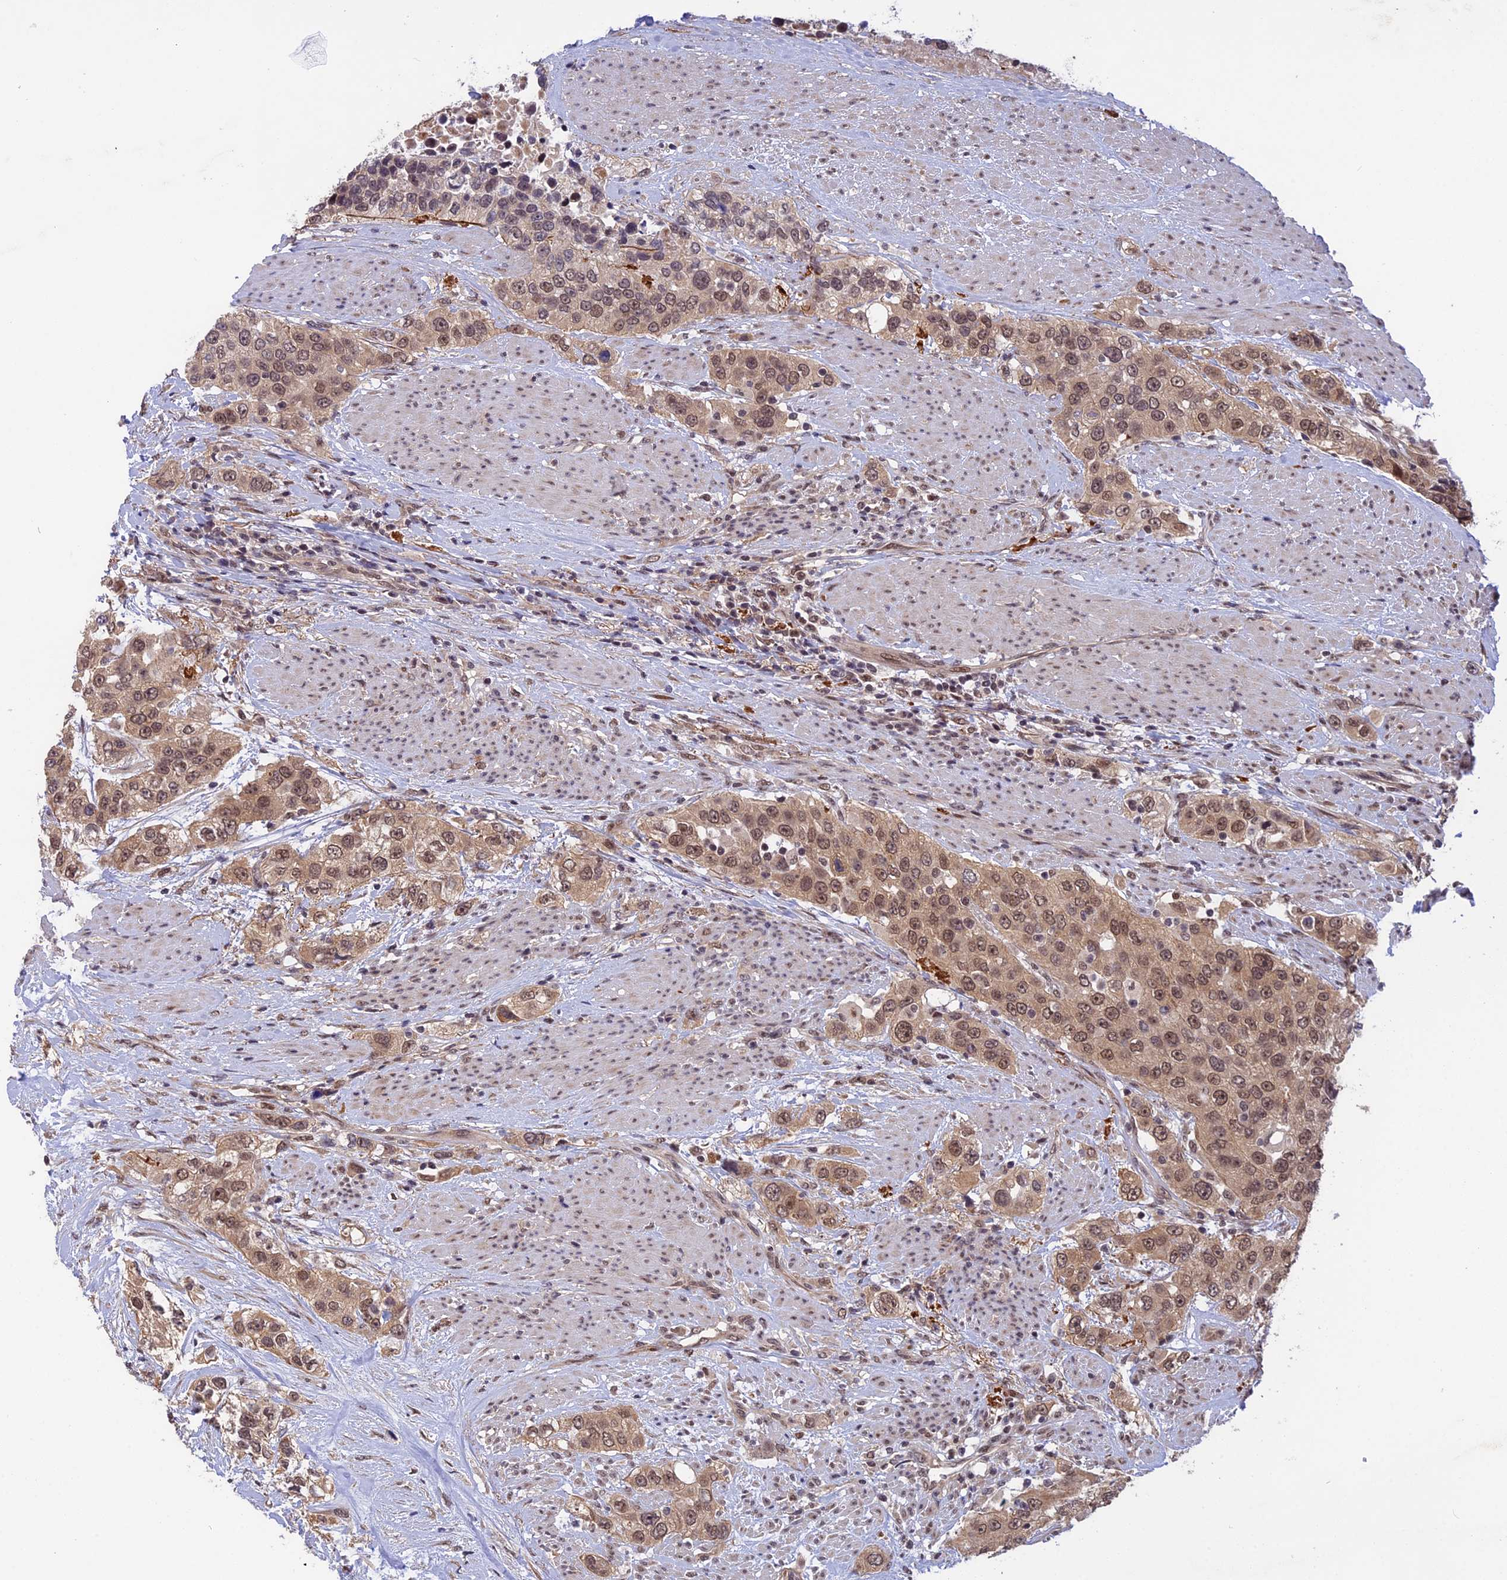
{"staining": {"intensity": "moderate", "quantity": ">75%", "location": "nuclear"}, "tissue": "urothelial cancer", "cell_type": "Tumor cells", "image_type": "cancer", "snomed": [{"axis": "morphology", "description": "Urothelial carcinoma, High grade"}, {"axis": "topography", "description": "Urinary bladder"}], "caption": "DAB immunohistochemical staining of urothelial cancer shows moderate nuclear protein expression in approximately >75% of tumor cells. (Brightfield microscopy of DAB IHC at high magnification).", "gene": "POLR2C", "patient": {"sex": "female", "age": 80}}